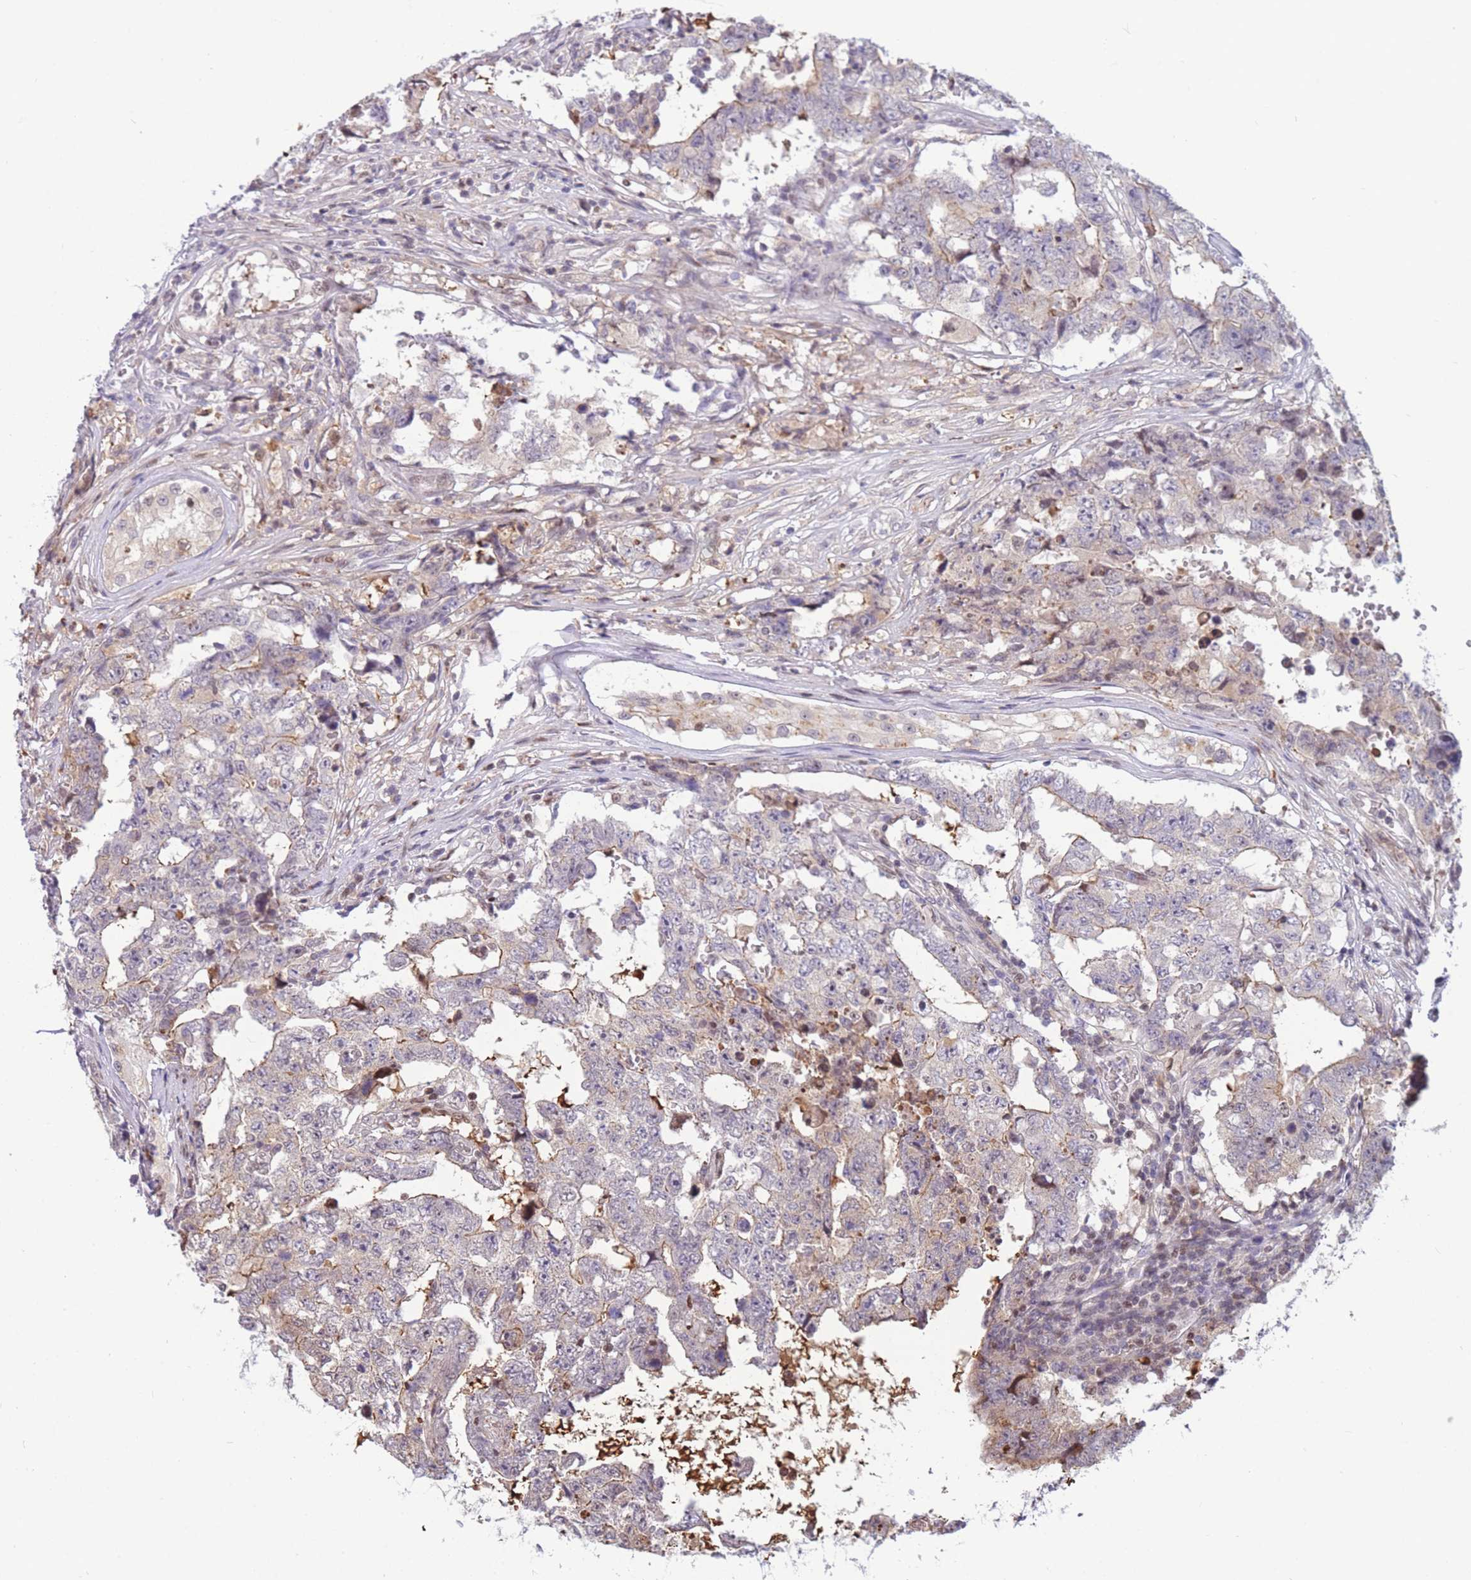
{"staining": {"intensity": "weak", "quantity": "<25%", "location": "cytoplasmic/membranous"}, "tissue": "testis cancer", "cell_type": "Tumor cells", "image_type": "cancer", "snomed": [{"axis": "morphology", "description": "Carcinoma, Embryonal, NOS"}, {"axis": "topography", "description": "Testis"}], "caption": "High magnification brightfield microscopy of testis embryonal carcinoma stained with DAB (brown) and counterstained with hematoxylin (blue): tumor cells show no significant expression.", "gene": "CRACD", "patient": {"sex": "male", "age": 25}}